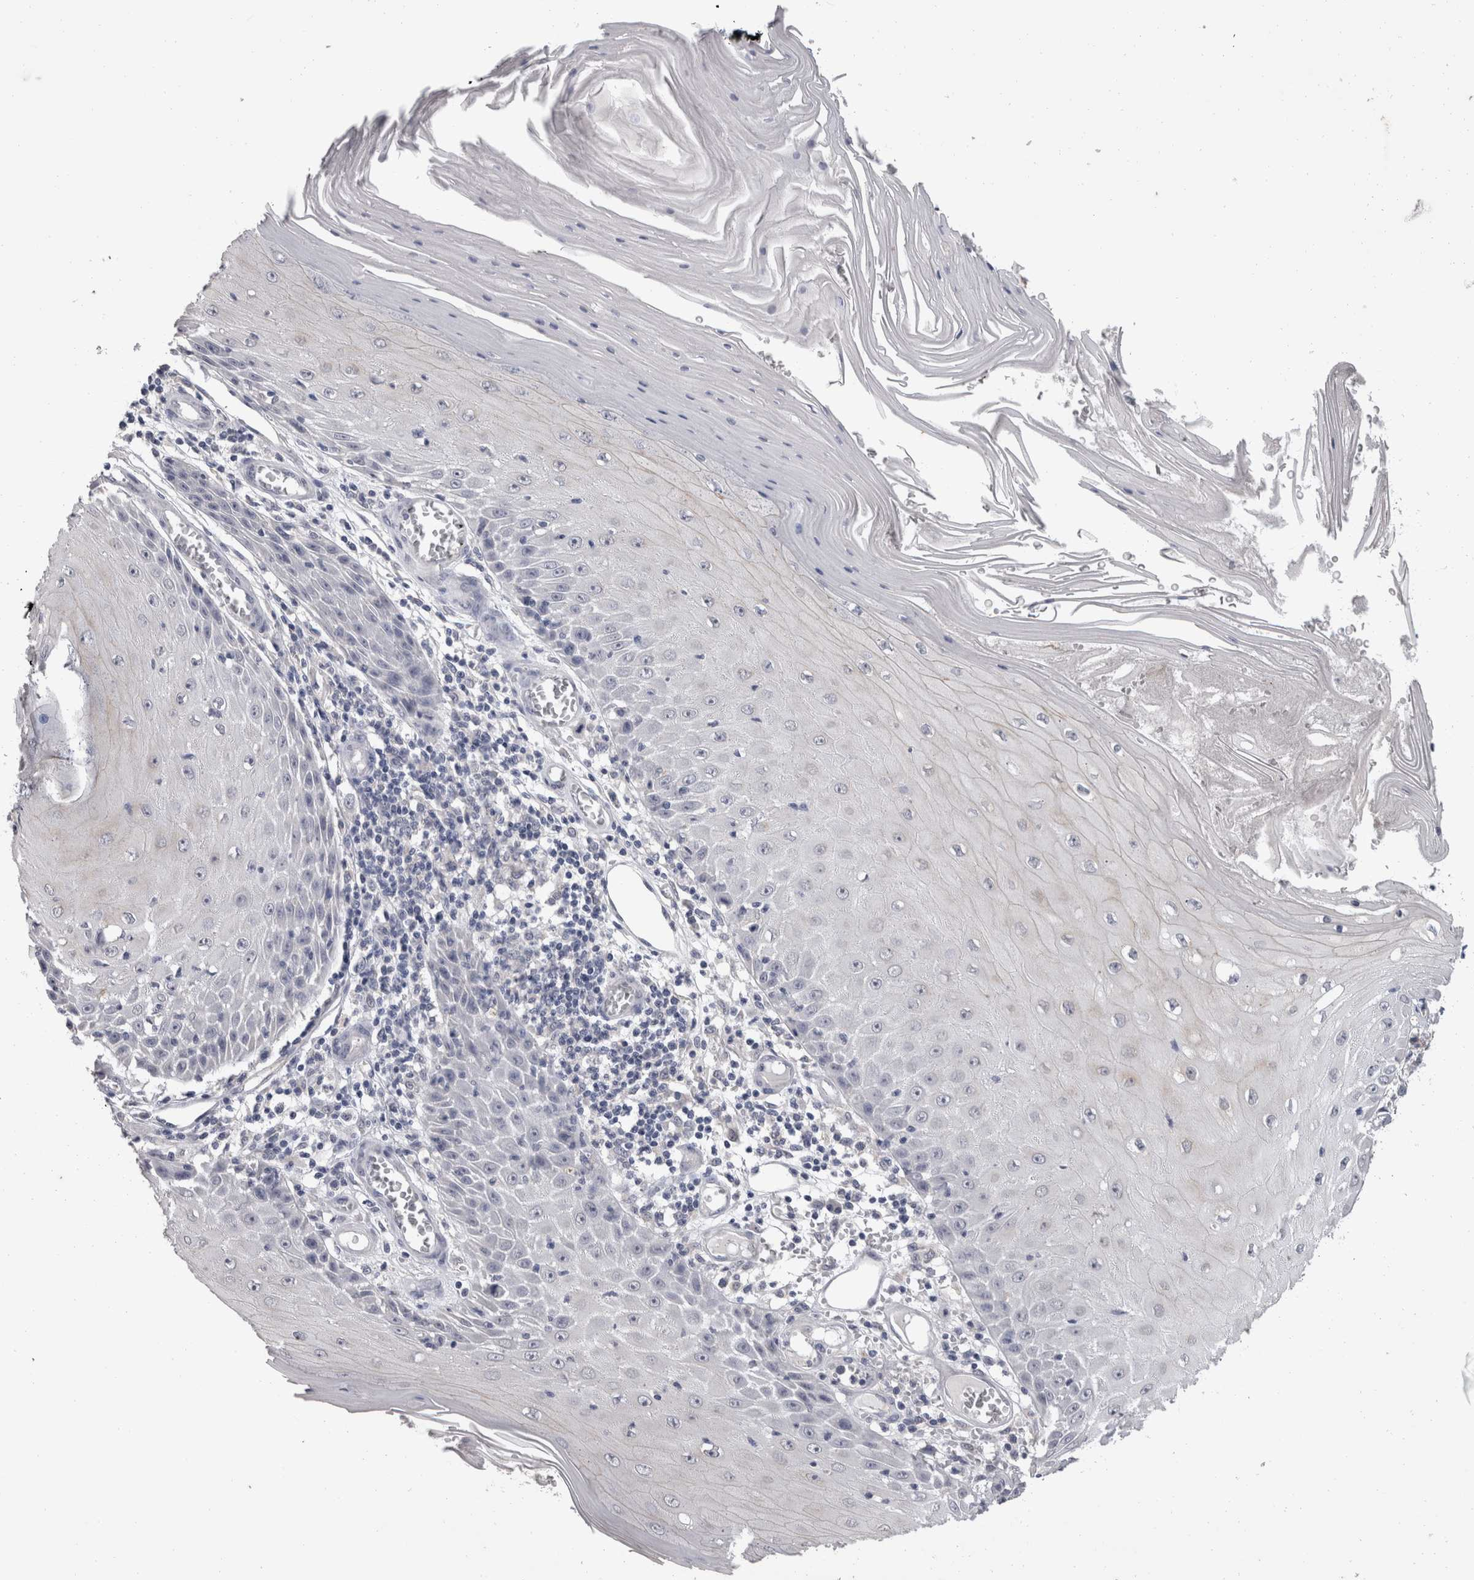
{"staining": {"intensity": "negative", "quantity": "none", "location": "none"}, "tissue": "skin cancer", "cell_type": "Tumor cells", "image_type": "cancer", "snomed": [{"axis": "morphology", "description": "Squamous cell carcinoma, NOS"}, {"axis": "topography", "description": "Skin"}], "caption": "Squamous cell carcinoma (skin) was stained to show a protein in brown. There is no significant expression in tumor cells.", "gene": "FHOD3", "patient": {"sex": "female", "age": 73}}